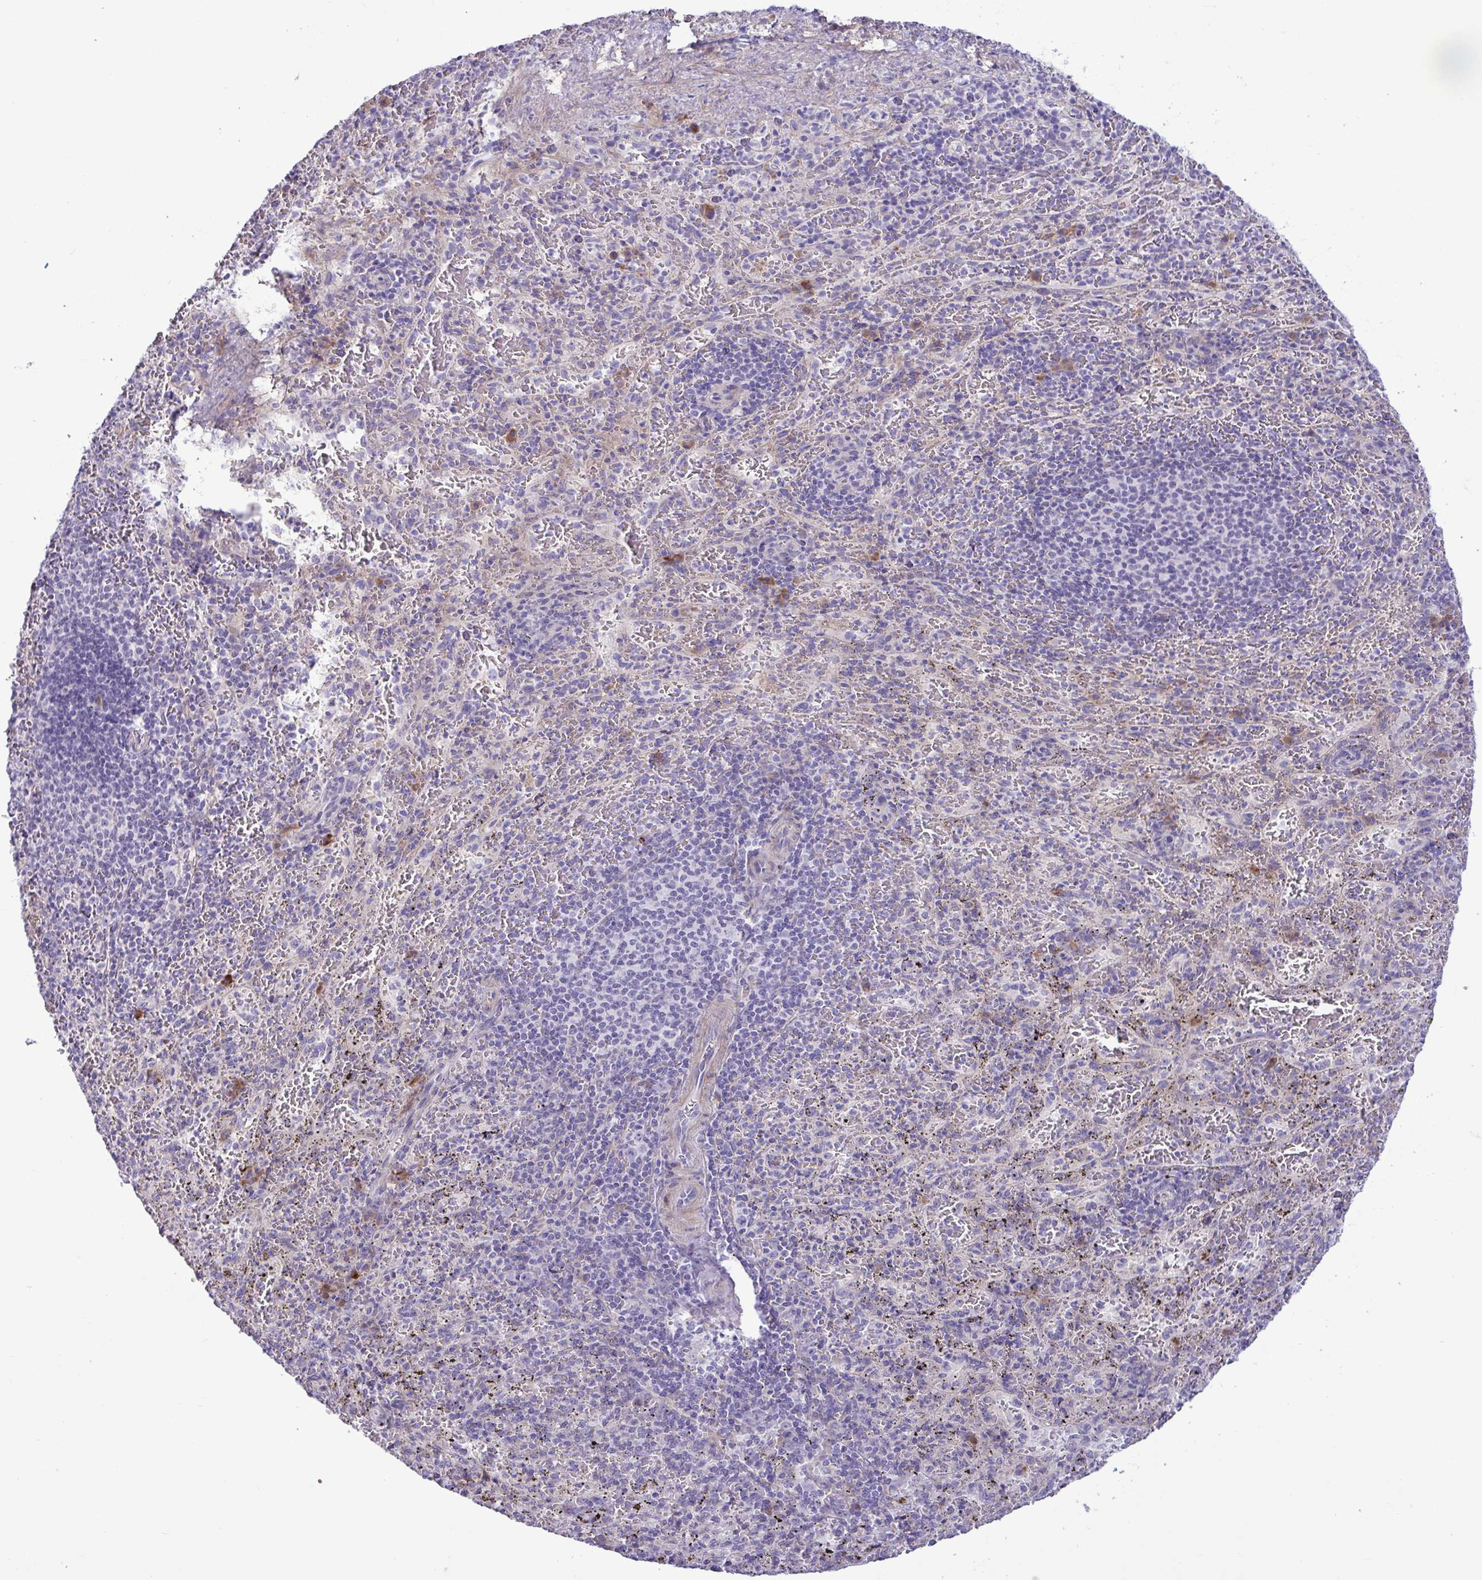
{"staining": {"intensity": "negative", "quantity": "none", "location": "none"}, "tissue": "spleen", "cell_type": "Cells in red pulp", "image_type": "normal", "snomed": [{"axis": "morphology", "description": "Normal tissue, NOS"}, {"axis": "topography", "description": "Spleen"}], "caption": "Protein analysis of benign spleen demonstrates no significant staining in cells in red pulp.", "gene": "FAM86B1", "patient": {"sex": "male", "age": 57}}